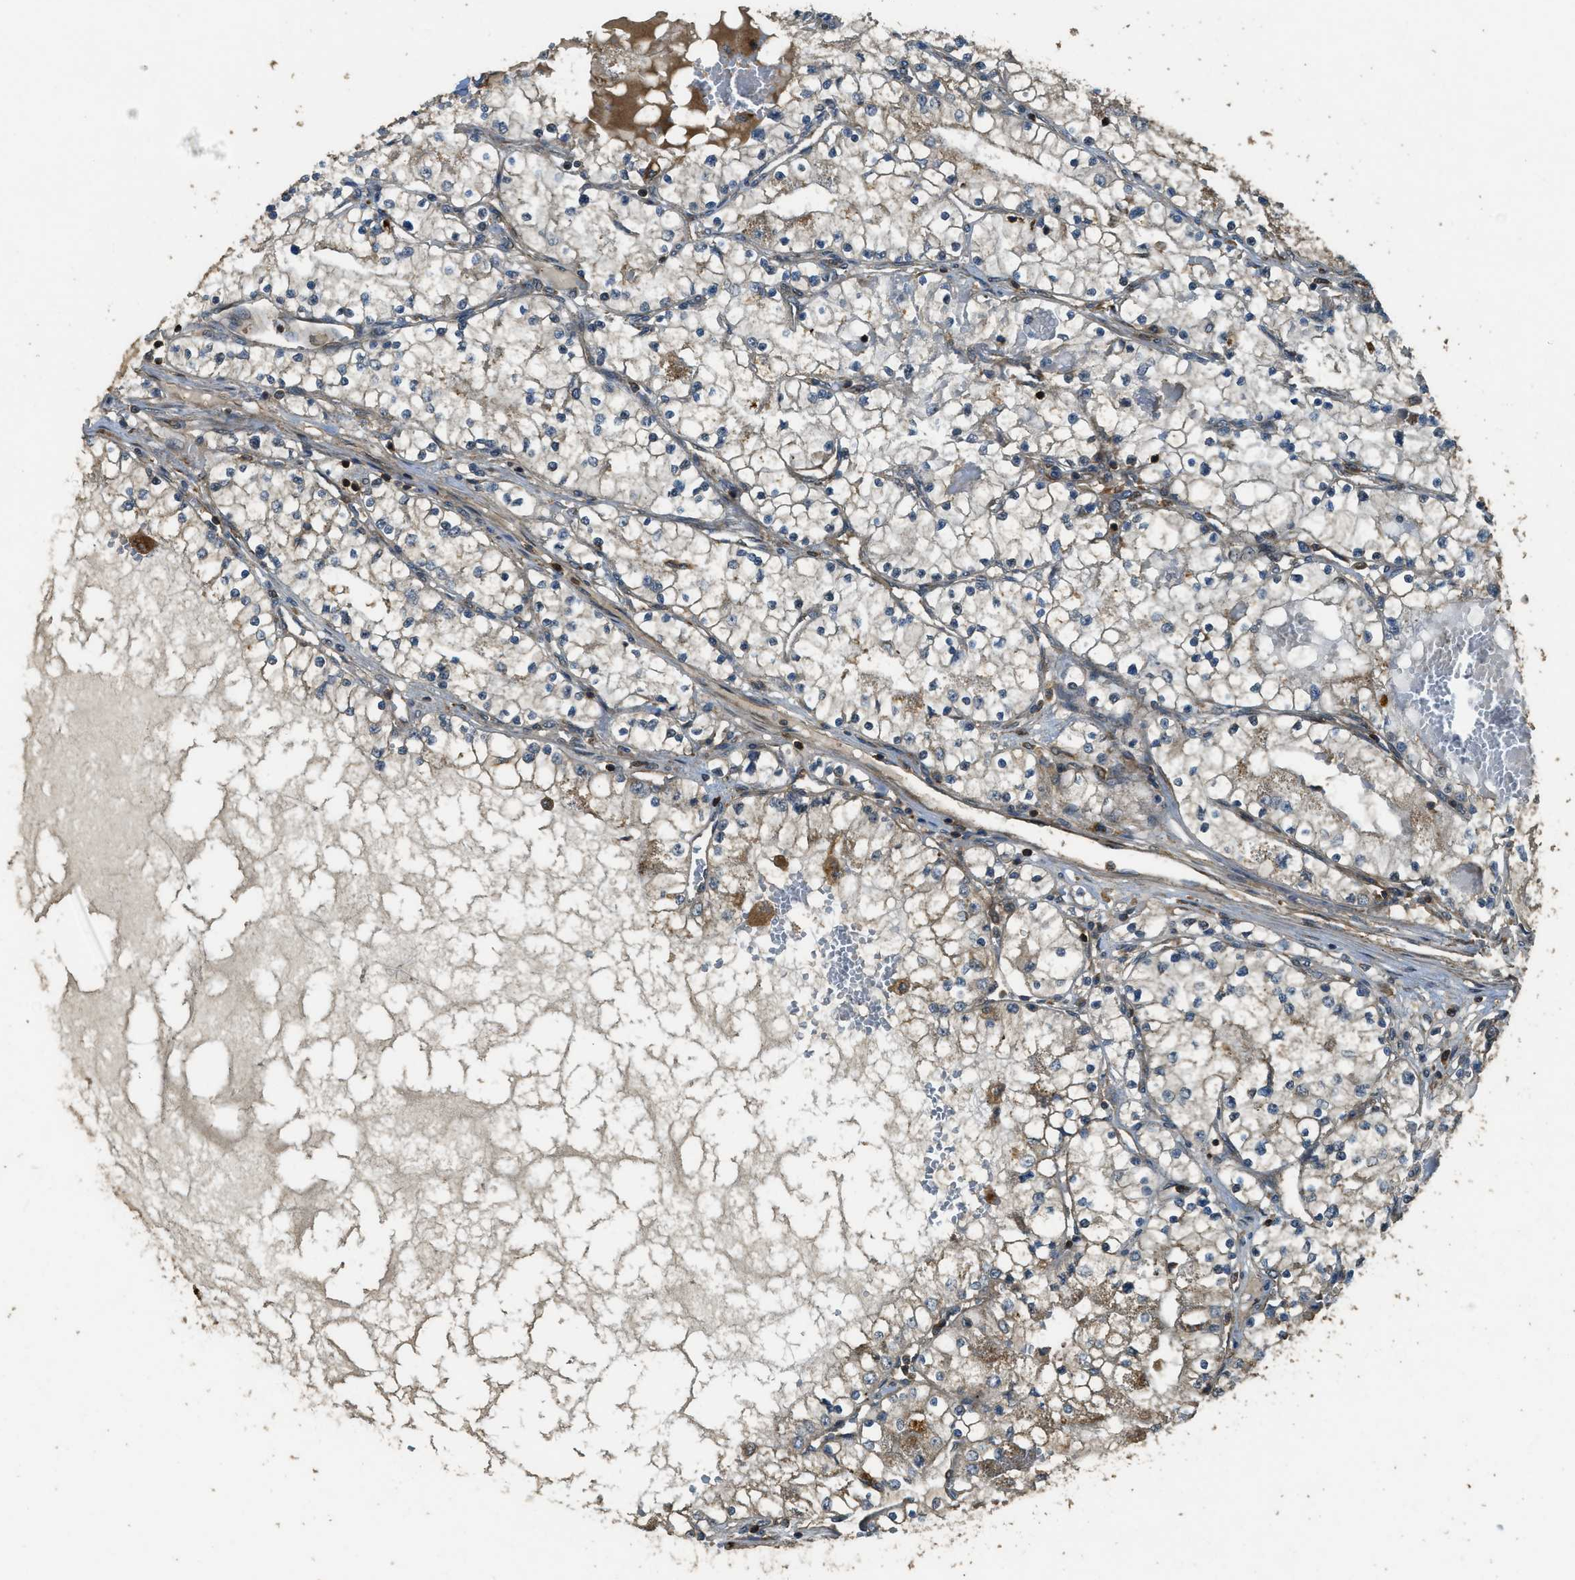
{"staining": {"intensity": "weak", "quantity": "<25%", "location": "cytoplasmic/membranous"}, "tissue": "renal cancer", "cell_type": "Tumor cells", "image_type": "cancer", "snomed": [{"axis": "morphology", "description": "Adenocarcinoma, NOS"}, {"axis": "topography", "description": "Kidney"}], "caption": "This is an IHC micrograph of renal cancer. There is no positivity in tumor cells.", "gene": "PPP6R3", "patient": {"sex": "male", "age": 68}}